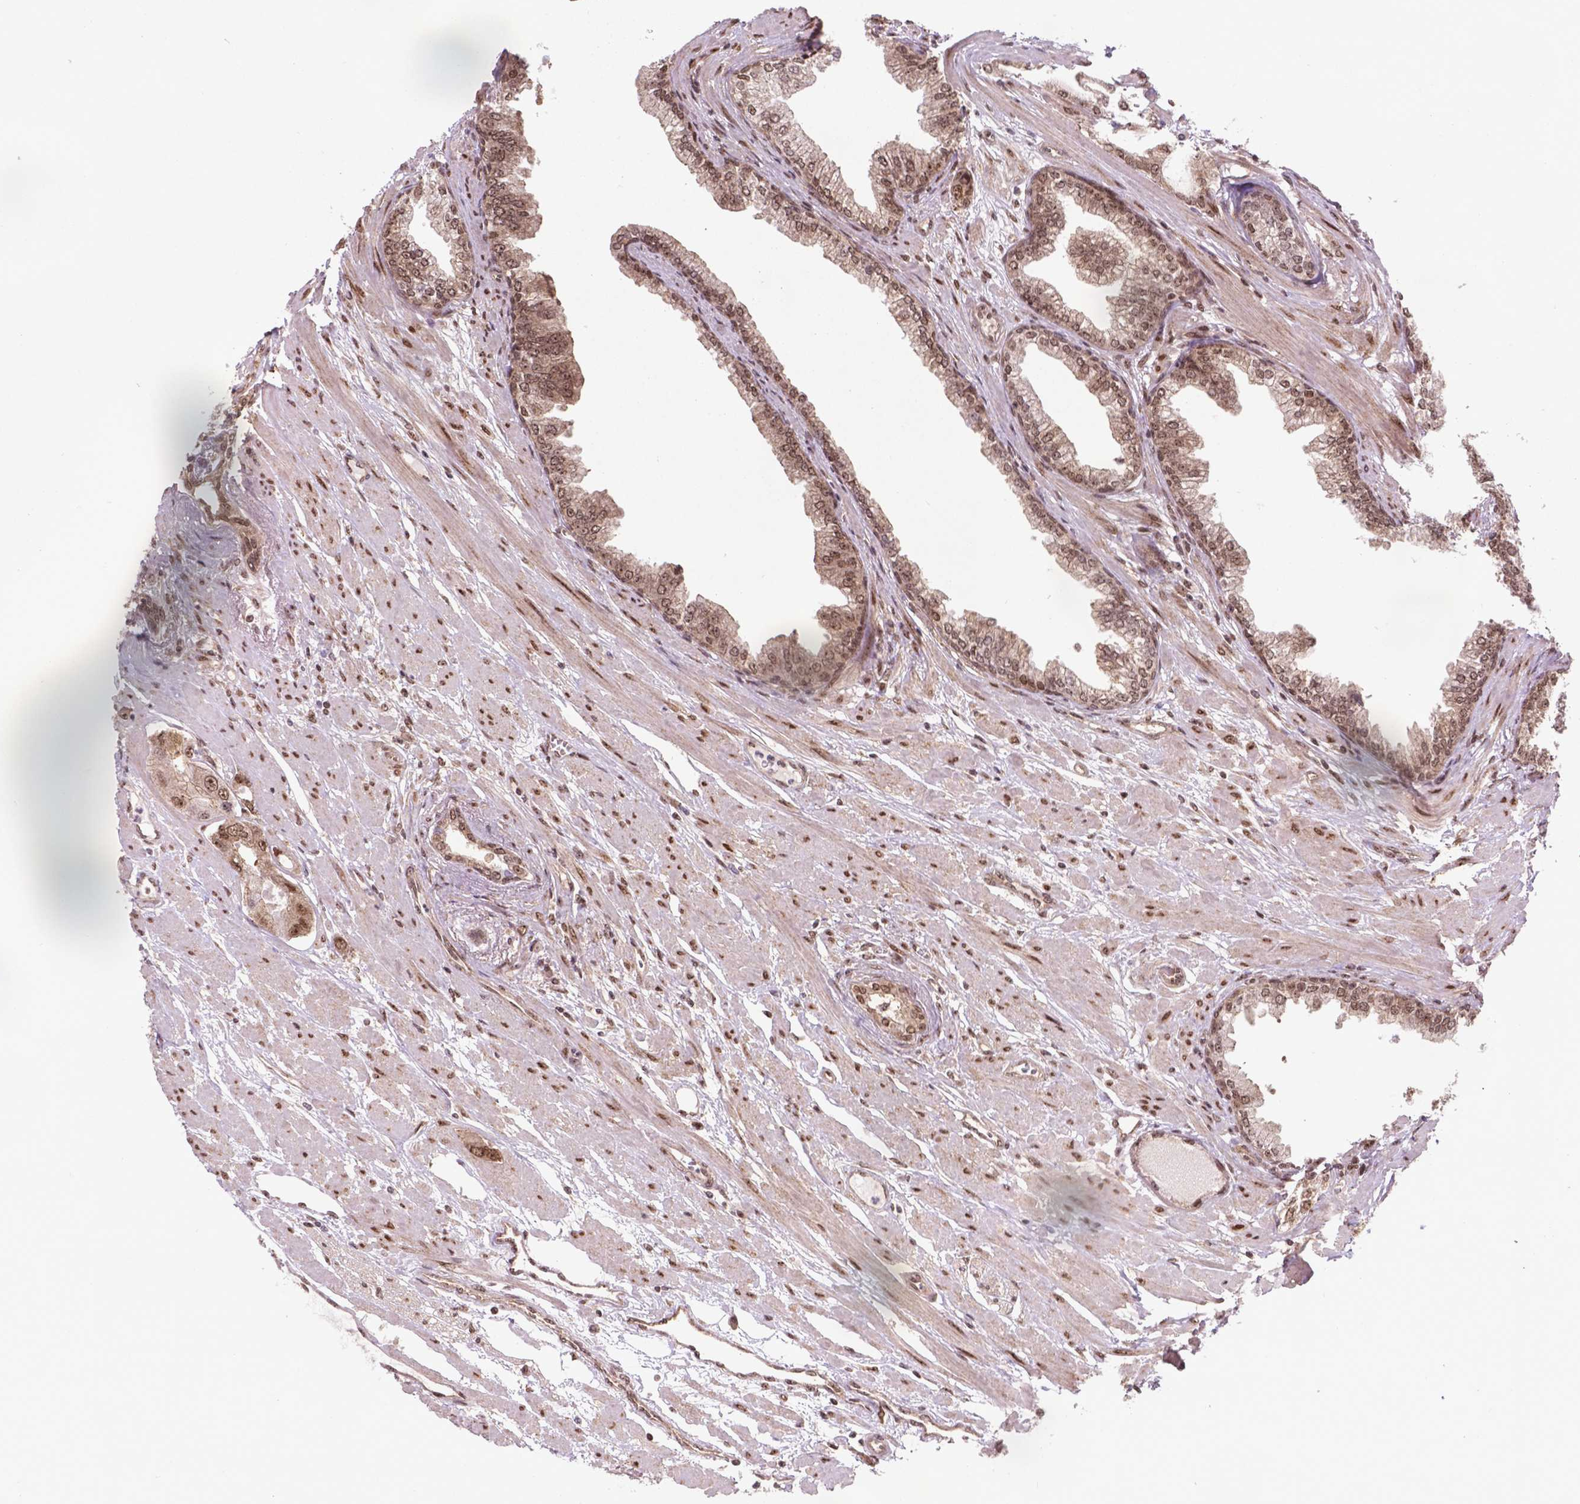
{"staining": {"intensity": "moderate", "quantity": ">75%", "location": "nuclear"}, "tissue": "prostate cancer", "cell_type": "Tumor cells", "image_type": "cancer", "snomed": [{"axis": "morphology", "description": "Adenocarcinoma, Low grade"}, {"axis": "topography", "description": "Prostate"}], "caption": "Human prostate cancer (adenocarcinoma (low-grade)) stained with a brown dye demonstrates moderate nuclear positive expression in about >75% of tumor cells.", "gene": "CSNK2A1", "patient": {"sex": "male", "age": 60}}